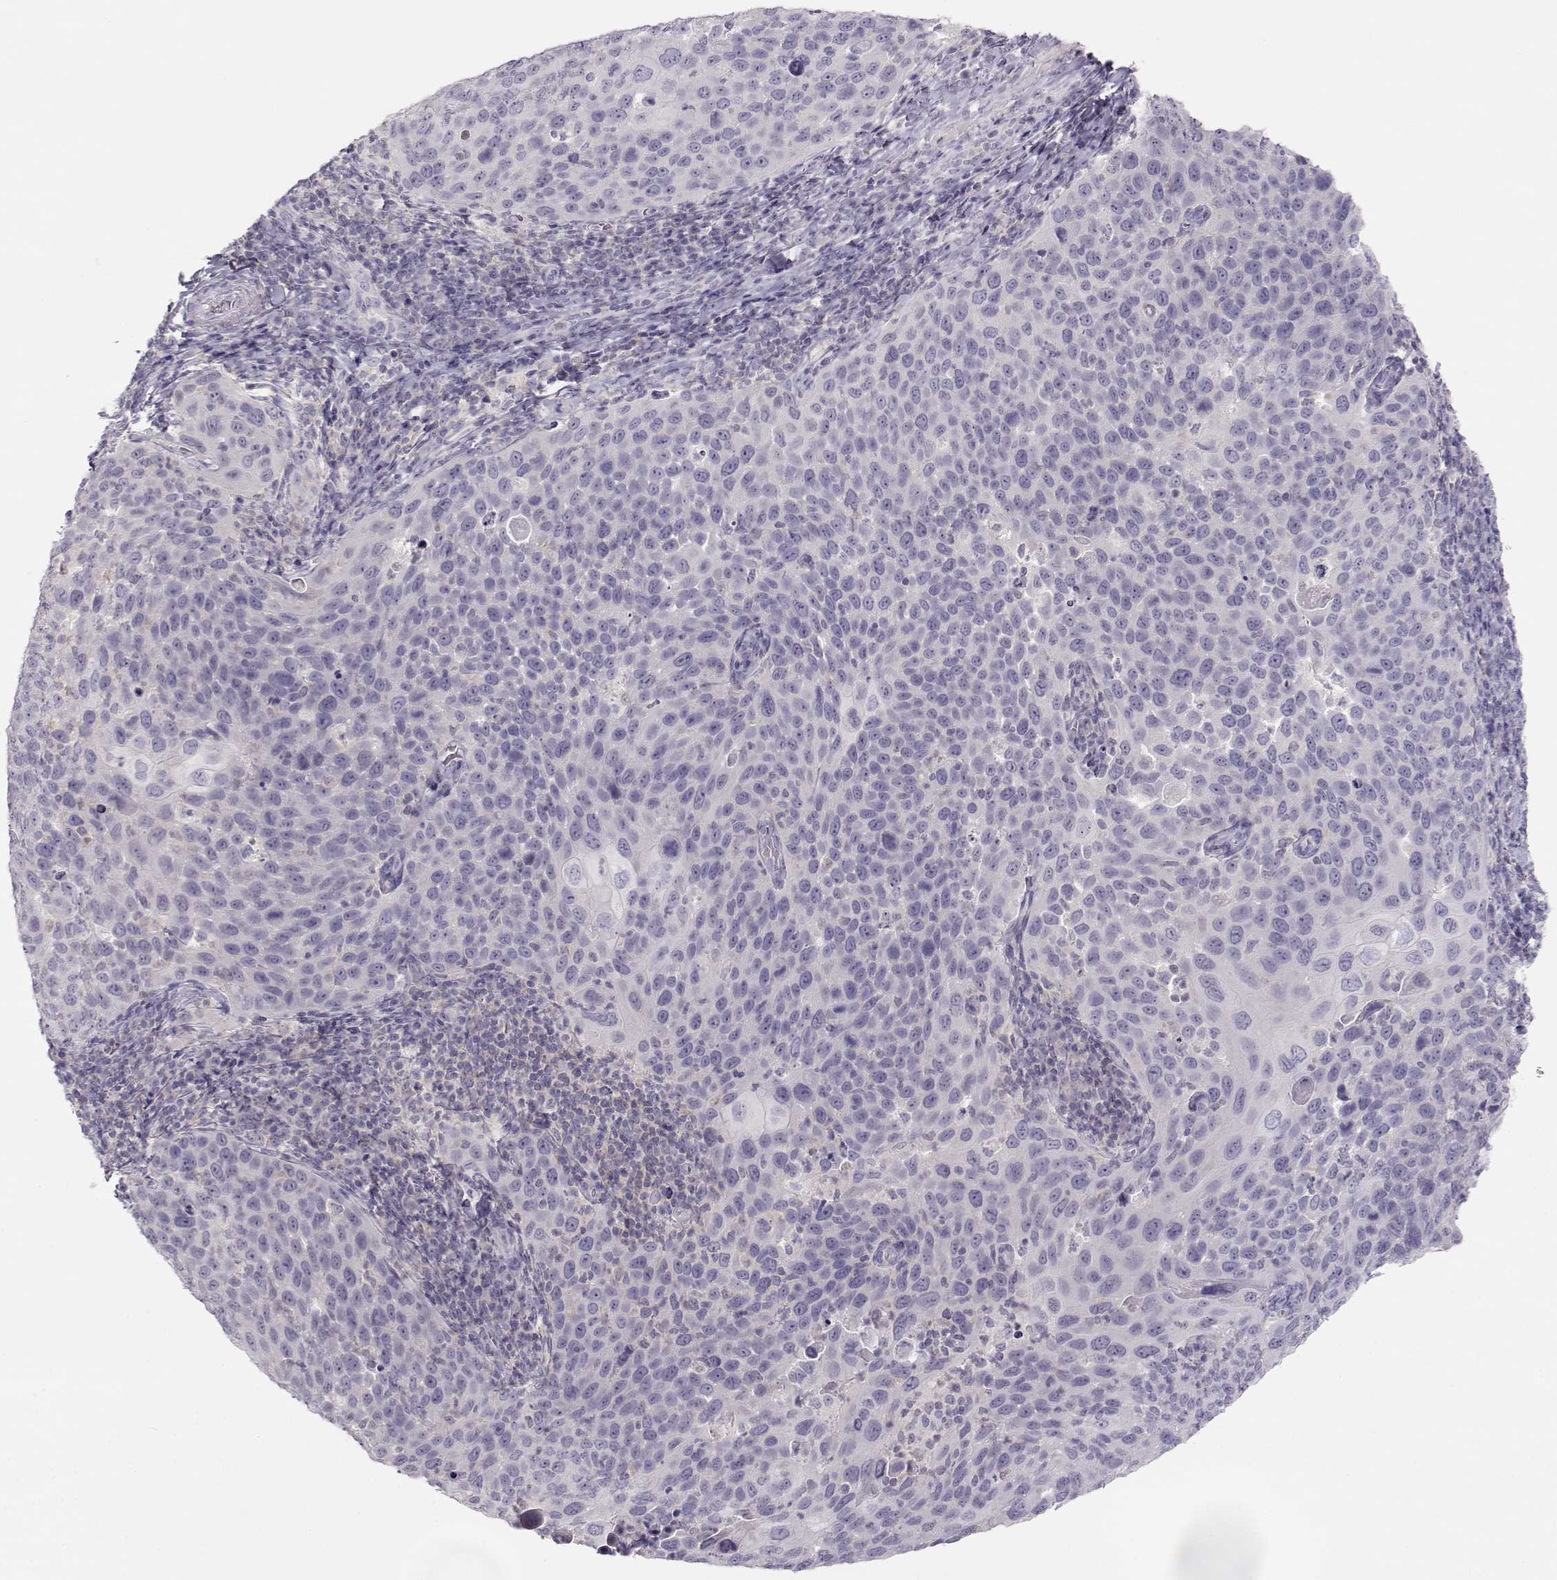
{"staining": {"intensity": "negative", "quantity": "none", "location": "none"}, "tissue": "cervical cancer", "cell_type": "Tumor cells", "image_type": "cancer", "snomed": [{"axis": "morphology", "description": "Squamous cell carcinoma, NOS"}, {"axis": "topography", "description": "Cervix"}], "caption": "Cervical cancer was stained to show a protein in brown. There is no significant positivity in tumor cells.", "gene": "LEPR", "patient": {"sex": "female", "age": 54}}